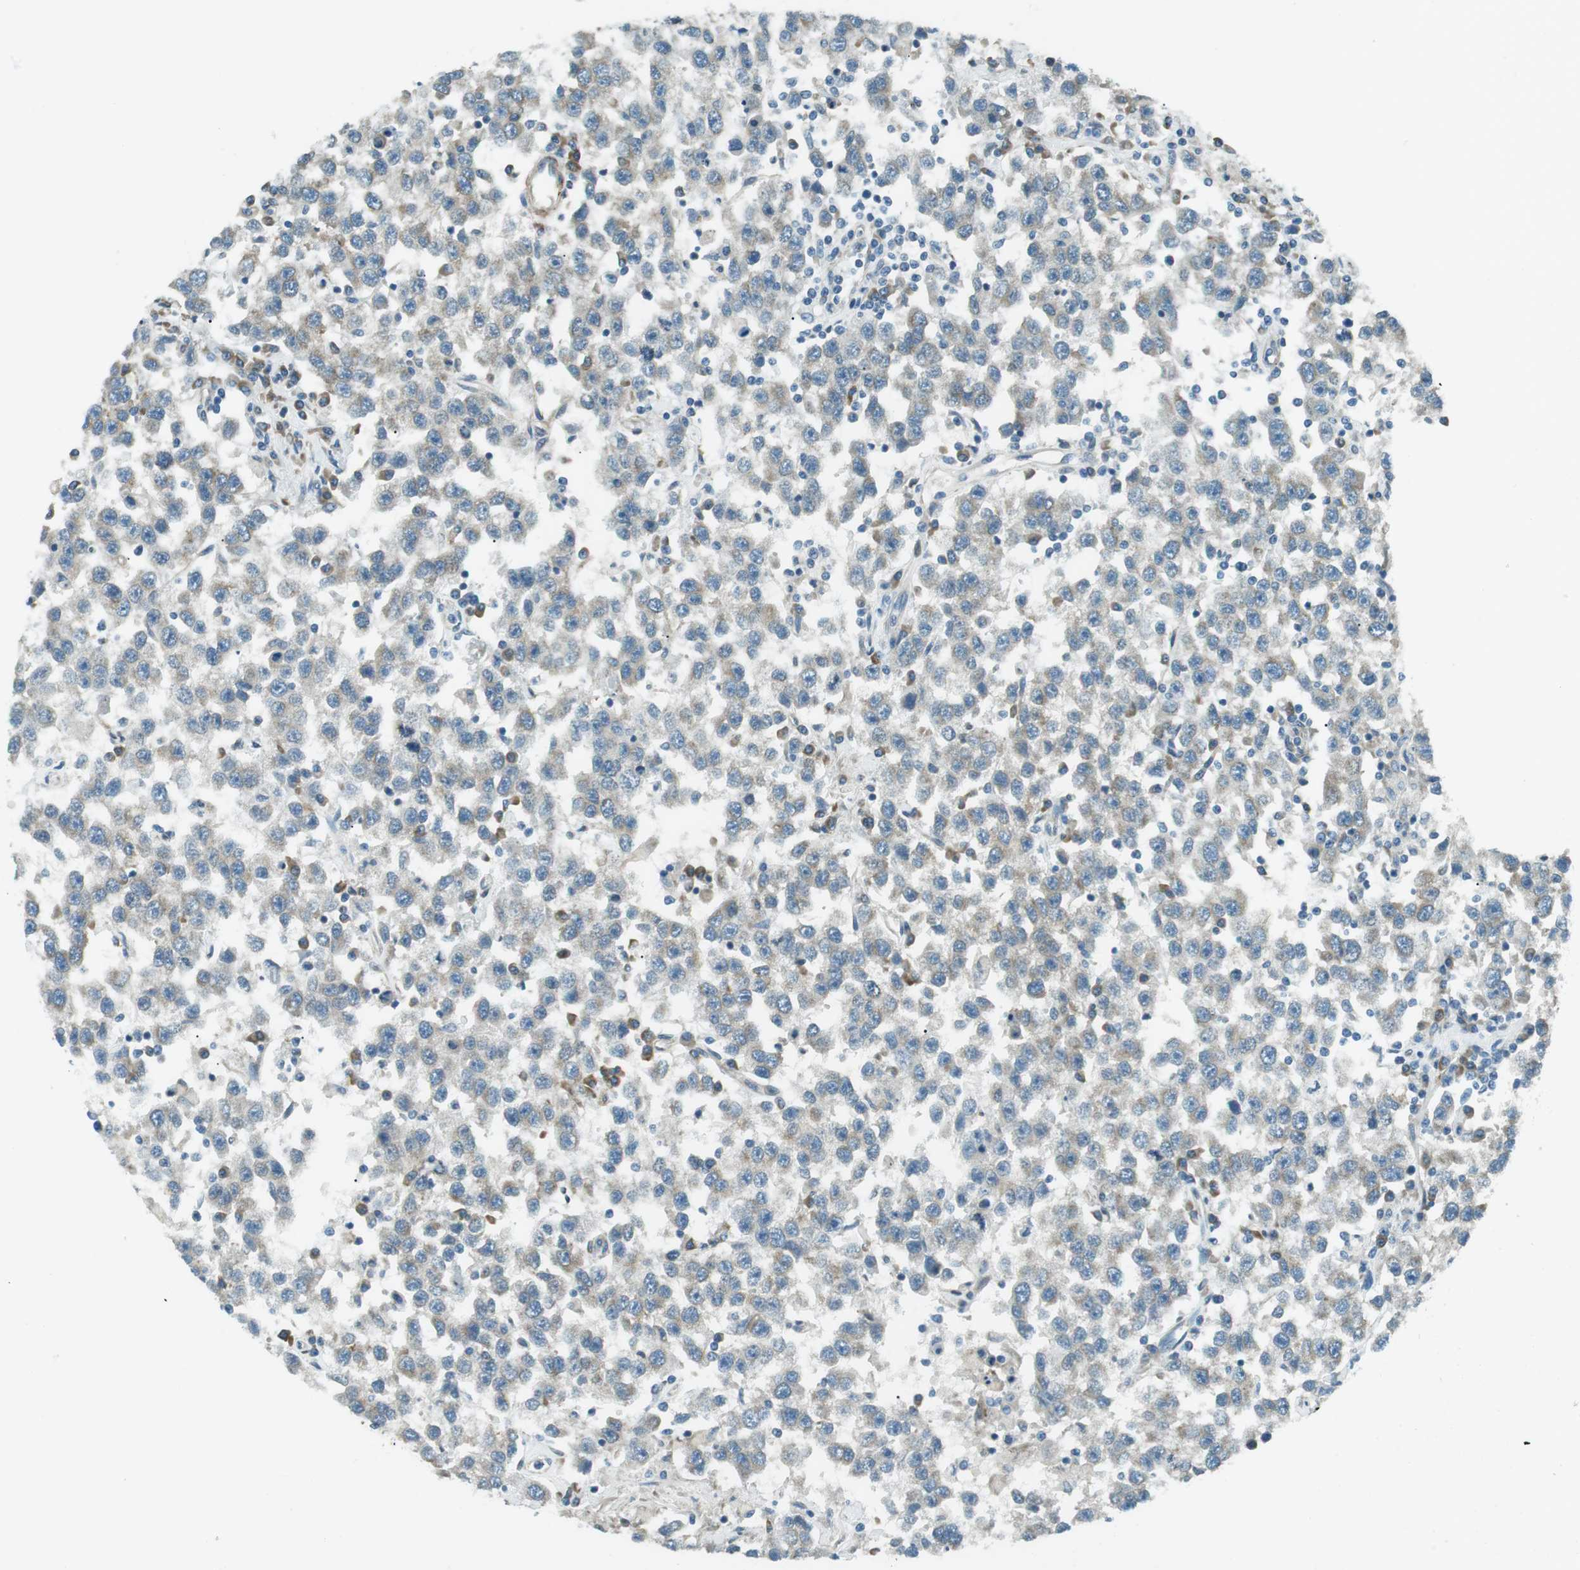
{"staining": {"intensity": "weak", "quantity": "<25%", "location": "cytoplasmic/membranous"}, "tissue": "testis cancer", "cell_type": "Tumor cells", "image_type": "cancer", "snomed": [{"axis": "morphology", "description": "Seminoma, NOS"}, {"axis": "topography", "description": "Testis"}], "caption": "Immunohistochemical staining of human testis seminoma shows no significant expression in tumor cells.", "gene": "ODR4", "patient": {"sex": "male", "age": 41}}